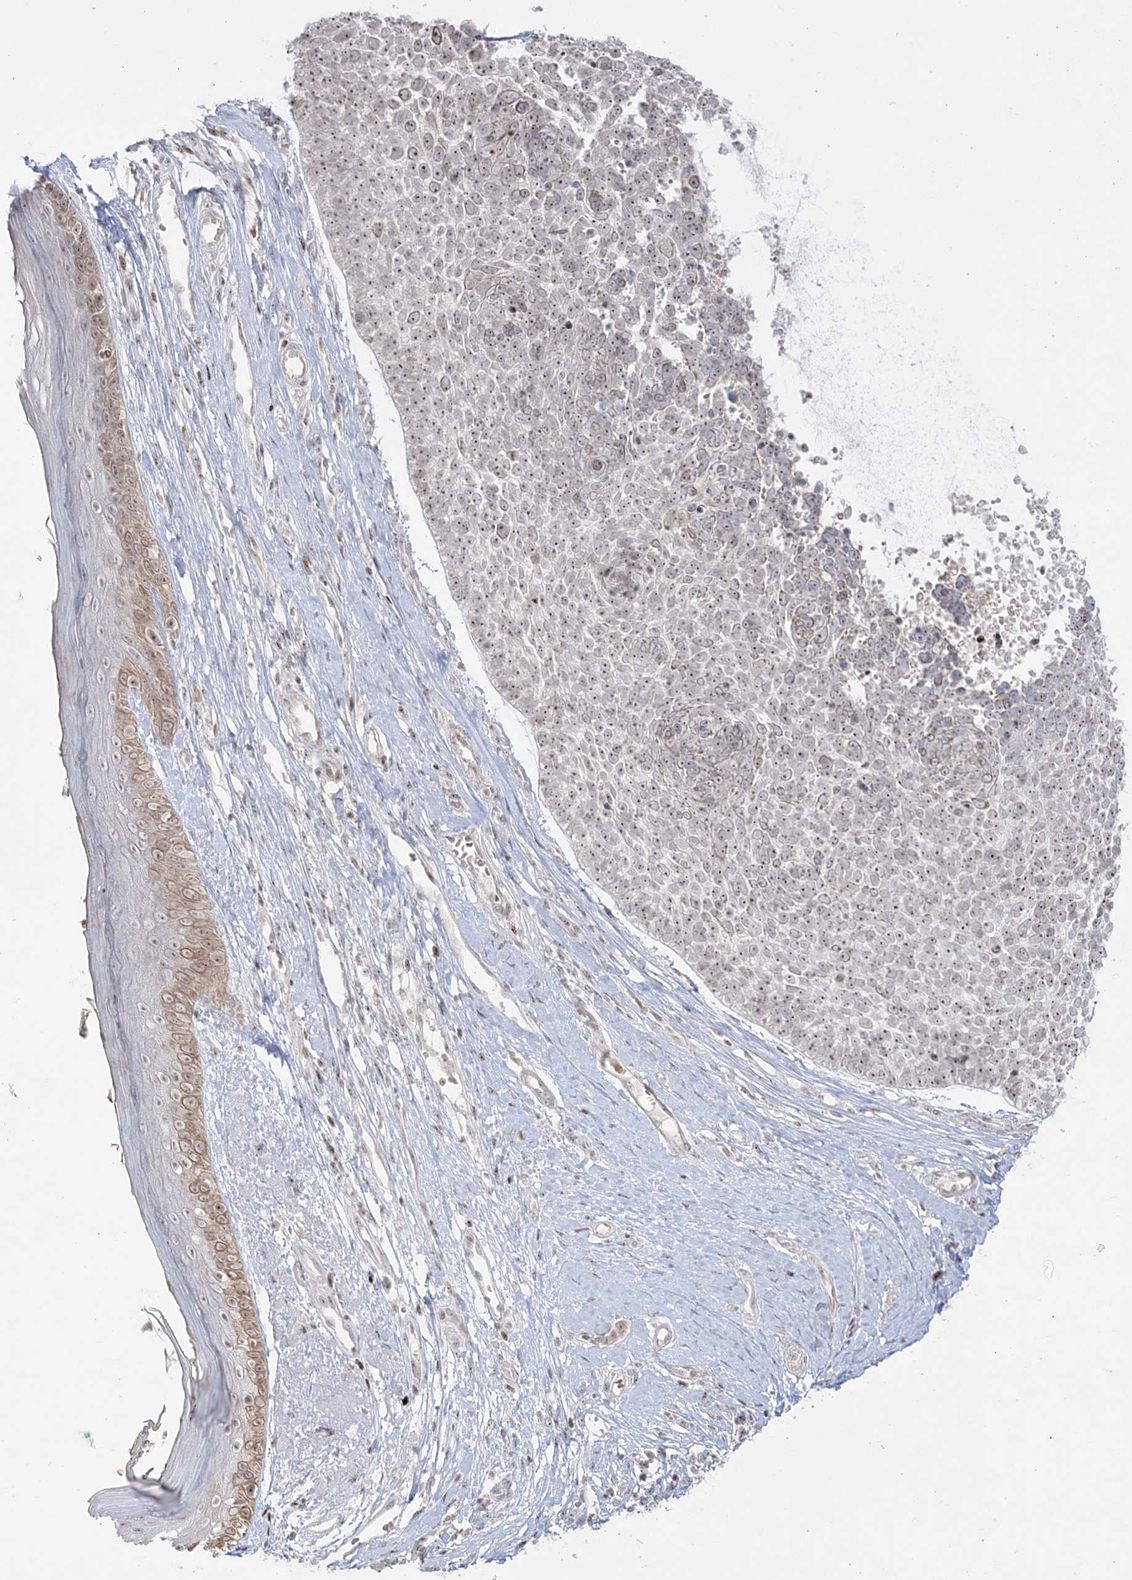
{"staining": {"intensity": "moderate", "quantity": ">75%", "location": "nuclear"}, "tissue": "skin cancer", "cell_type": "Tumor cells", "image_type": "cancer", "snomed": [{"axis": "morphology", "description": "Basal cell carcinoma"}, {"axis": "topography", "description": "Skin"}], "caption": "Immunohistochemistry staining of skin cancer (basal cell carcinoma), which displays medium levels of moderate nuclear positivity in about >75% of tumor cells indicating moderate nuclear protein expression. The staining was performed using DAB (3,3'-diaminobenzidine) (brown) for protein detection and nuclei were counterstained in hematoxylin (blue).", "gene": "SH3BP4", "patient": {"sex": "female", "age": 81}}